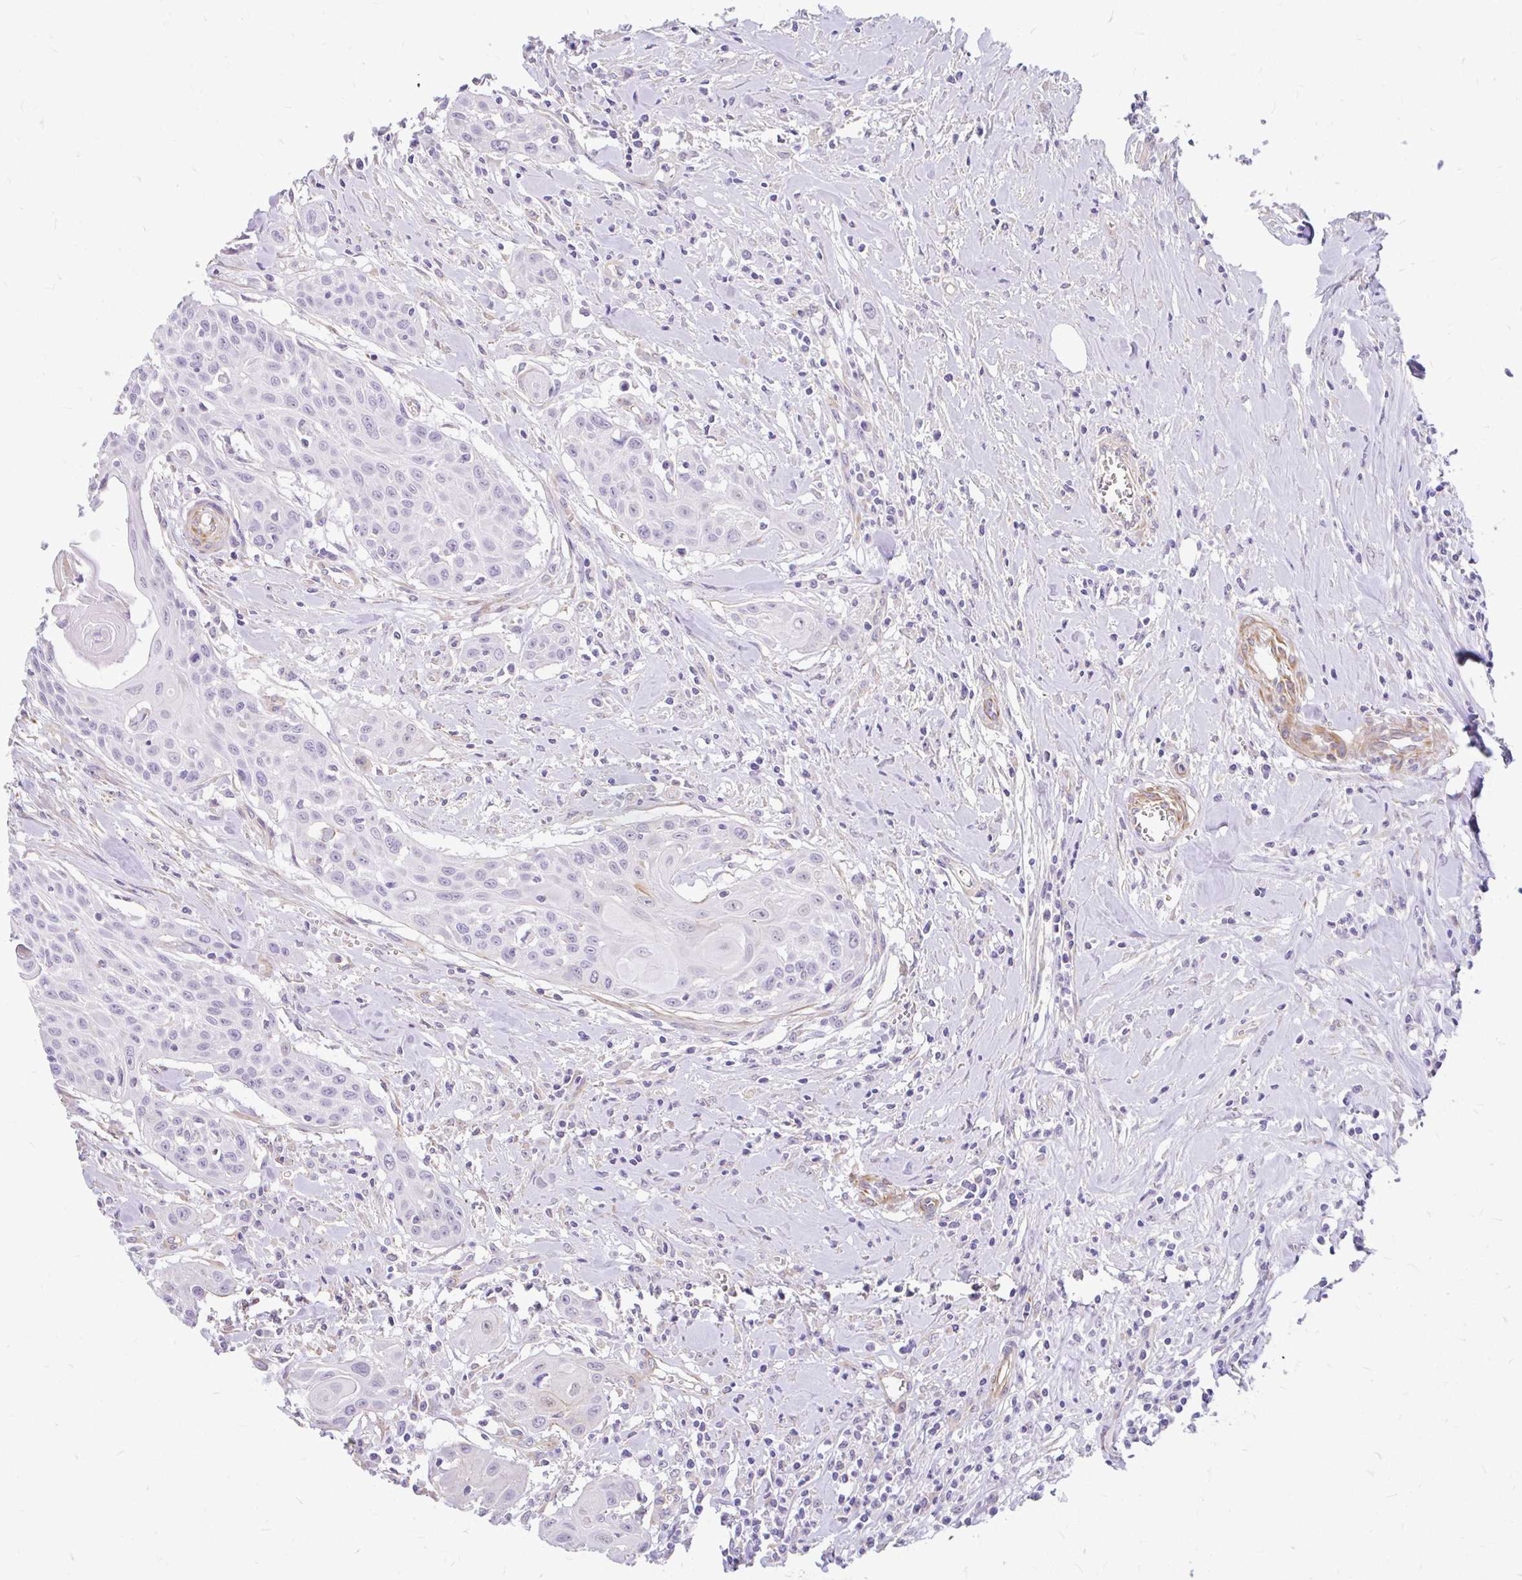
{"staining": {"intensity": "weak", "quantity": "<25%", "location": "cytoplasmic/membranous"}, "tissue": "head and neck cancer", "cell_type": "Tumor cells", "image_type": "cancer", "snomed": [{"axis": "morphology", "description": "Squamous cell carcinoma, NOS"}, {"axis": "topography", "description": "Lymph node"}, {"axis": "topography", "description": "Salivary gland"}, {"axis": "topography", "description": "Head-Neck"}], "caption": "This micrograph is of head and neck cancer (squamous cell carcinoma) stained with IHC to label a protein in brown with the nuclei are counter-stained blue. There is no expression in tumor cells. Nuclei are stained in blue.", "gene": "FAM83C", "patient": {"sex": "female", "age": 74}}